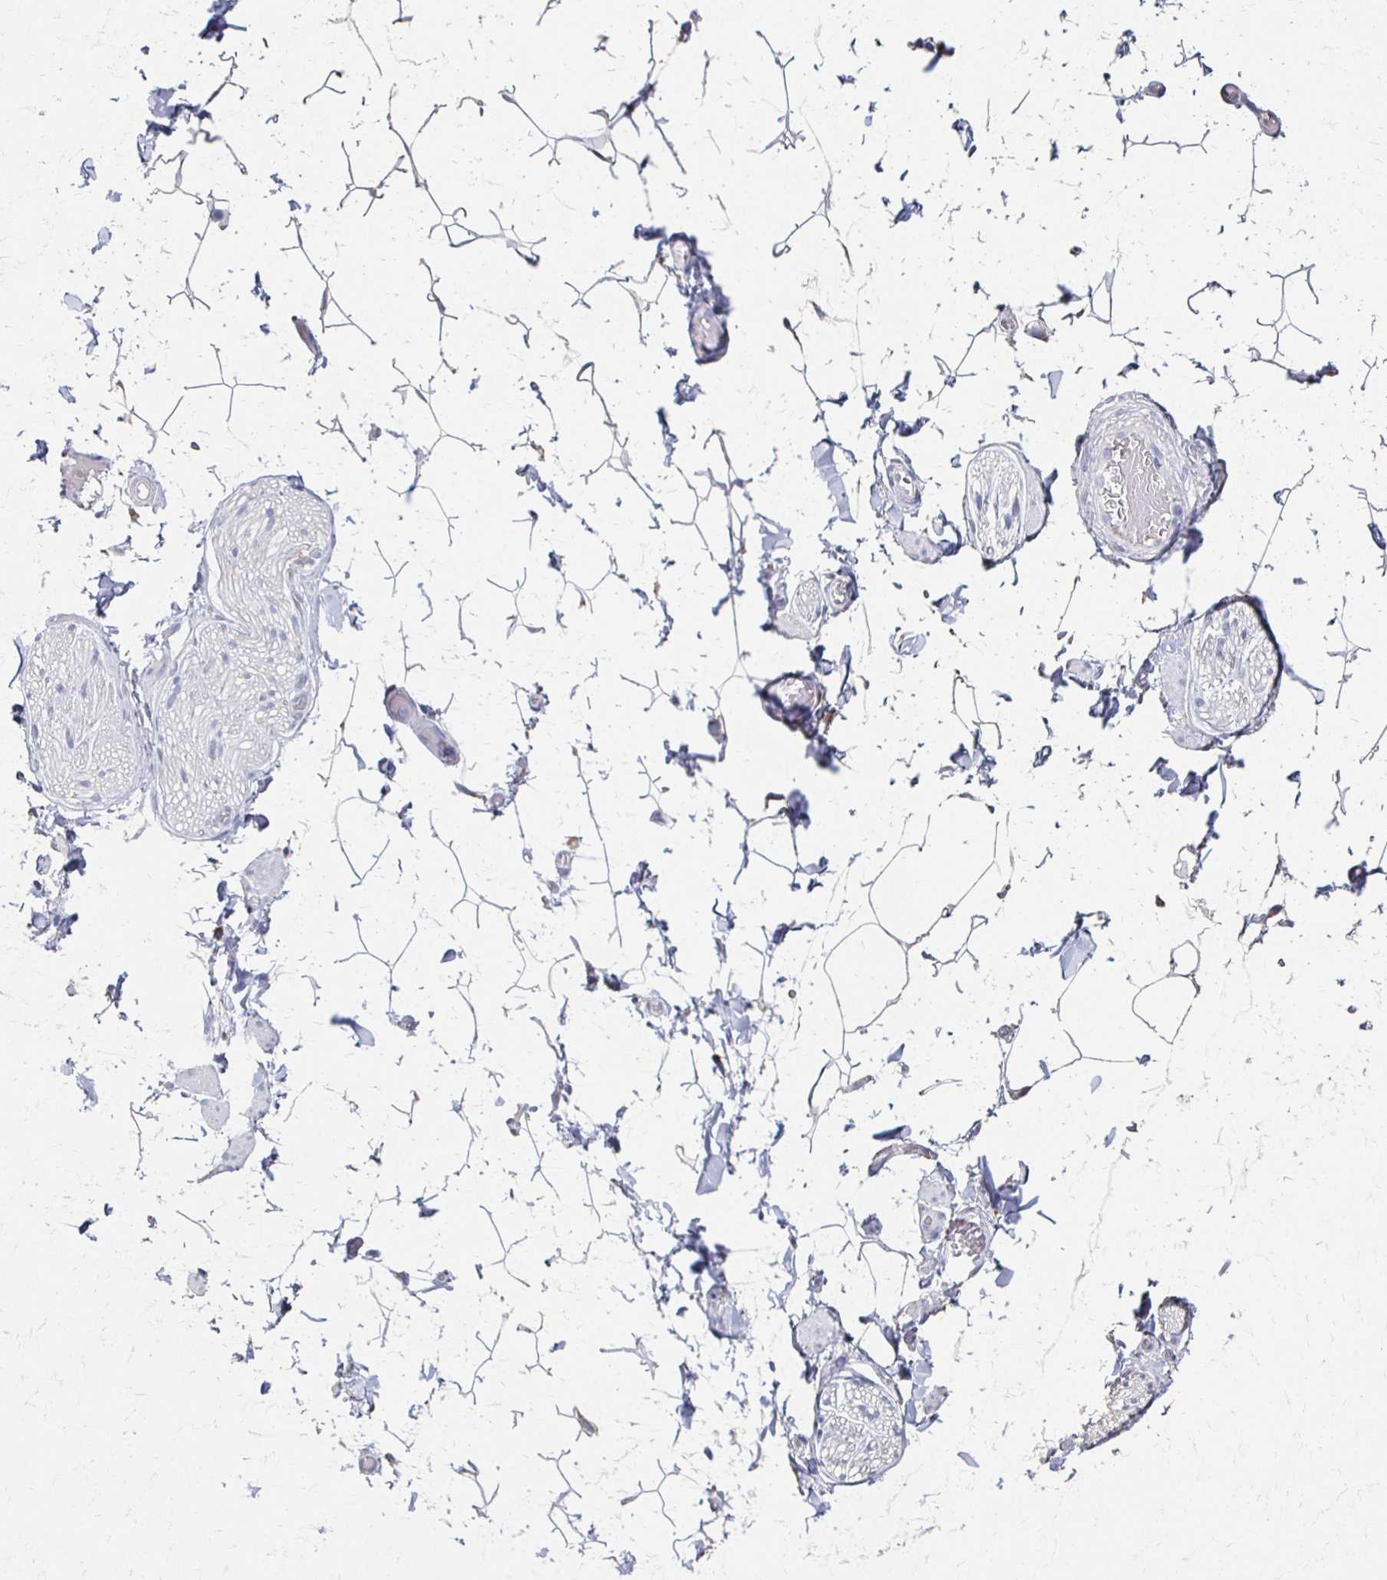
{"staining": {"intensity": "negative", "quantity": "none", "location": "none"}, "tissue": "adipose tissue", "cell_type": "Adipocytes", "image_type": "normal", "snomed": [{"axis": "morphology", "description": "Normal tissue, NOS"}, {"axis": "topography", "description": "Epididymis"}, {"axis": "topography", "description": "Peripheral nerve tissue"}], "caption": "Immunohistochemistry image of normal adipose tissue stained for a protein (brown), which exhibits no positivity in adipocytes.", "gene": "CX3CR1", "patient": {"sex": "male", "age": 32}}